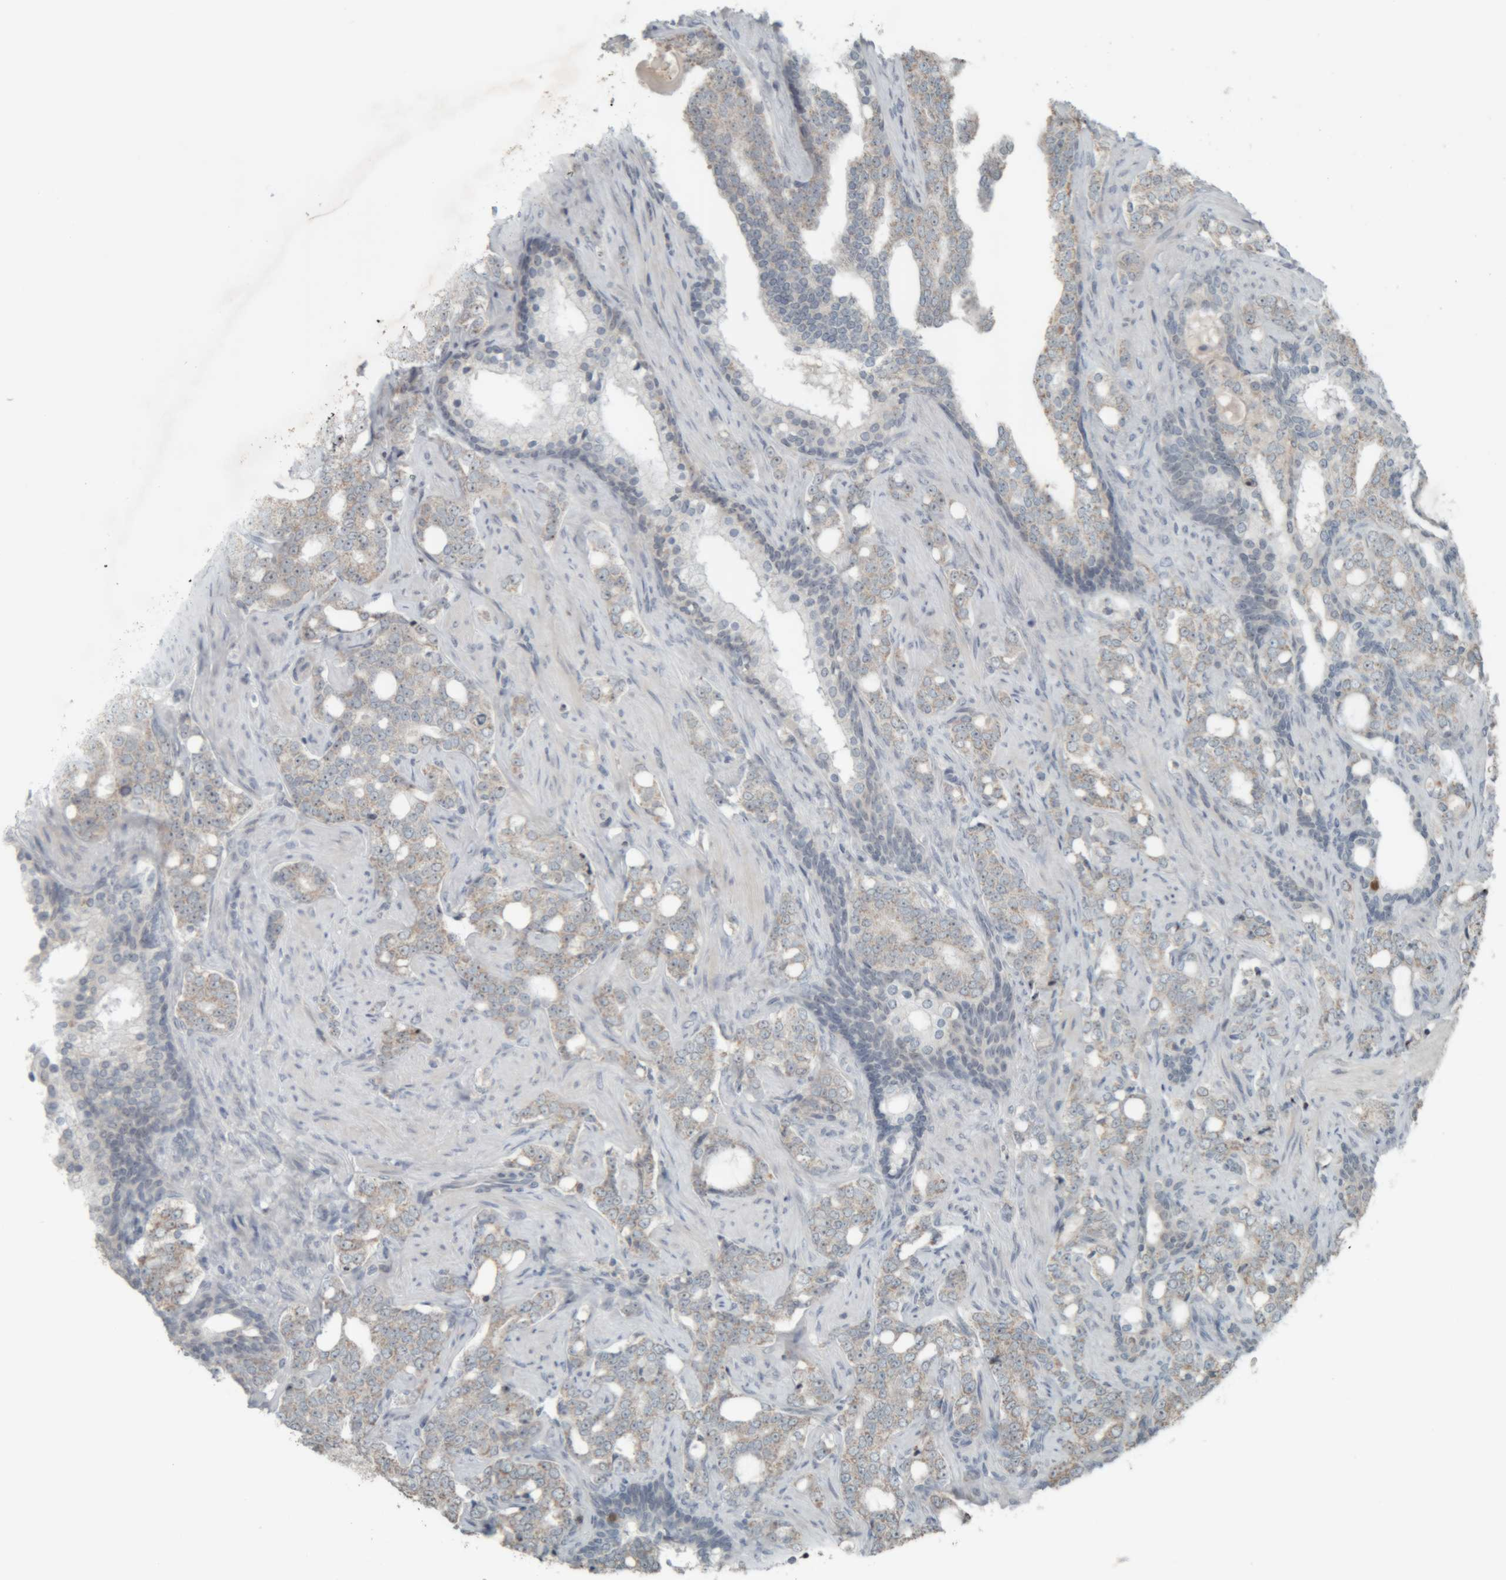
{"staining": {"intensity": "weak", "quantity": "<25%", "location": "cytoplasmic/membranous"}, "tissue": "prostate cancer", "cell_type": "Tumor cells", "image_type": "cancer", "snomed": [{"axis": "morphology", "description": "Adenocarcinoma, High grade"}, {"axis": "topography", "description": "Prostate"}], "caption": "Immunohistochemistry of high-grade adenocarcinoma (prostate) displays no staining in tumor cells.", "gene": "RPF1", "patient": {"sex": "male", "age": 64}}